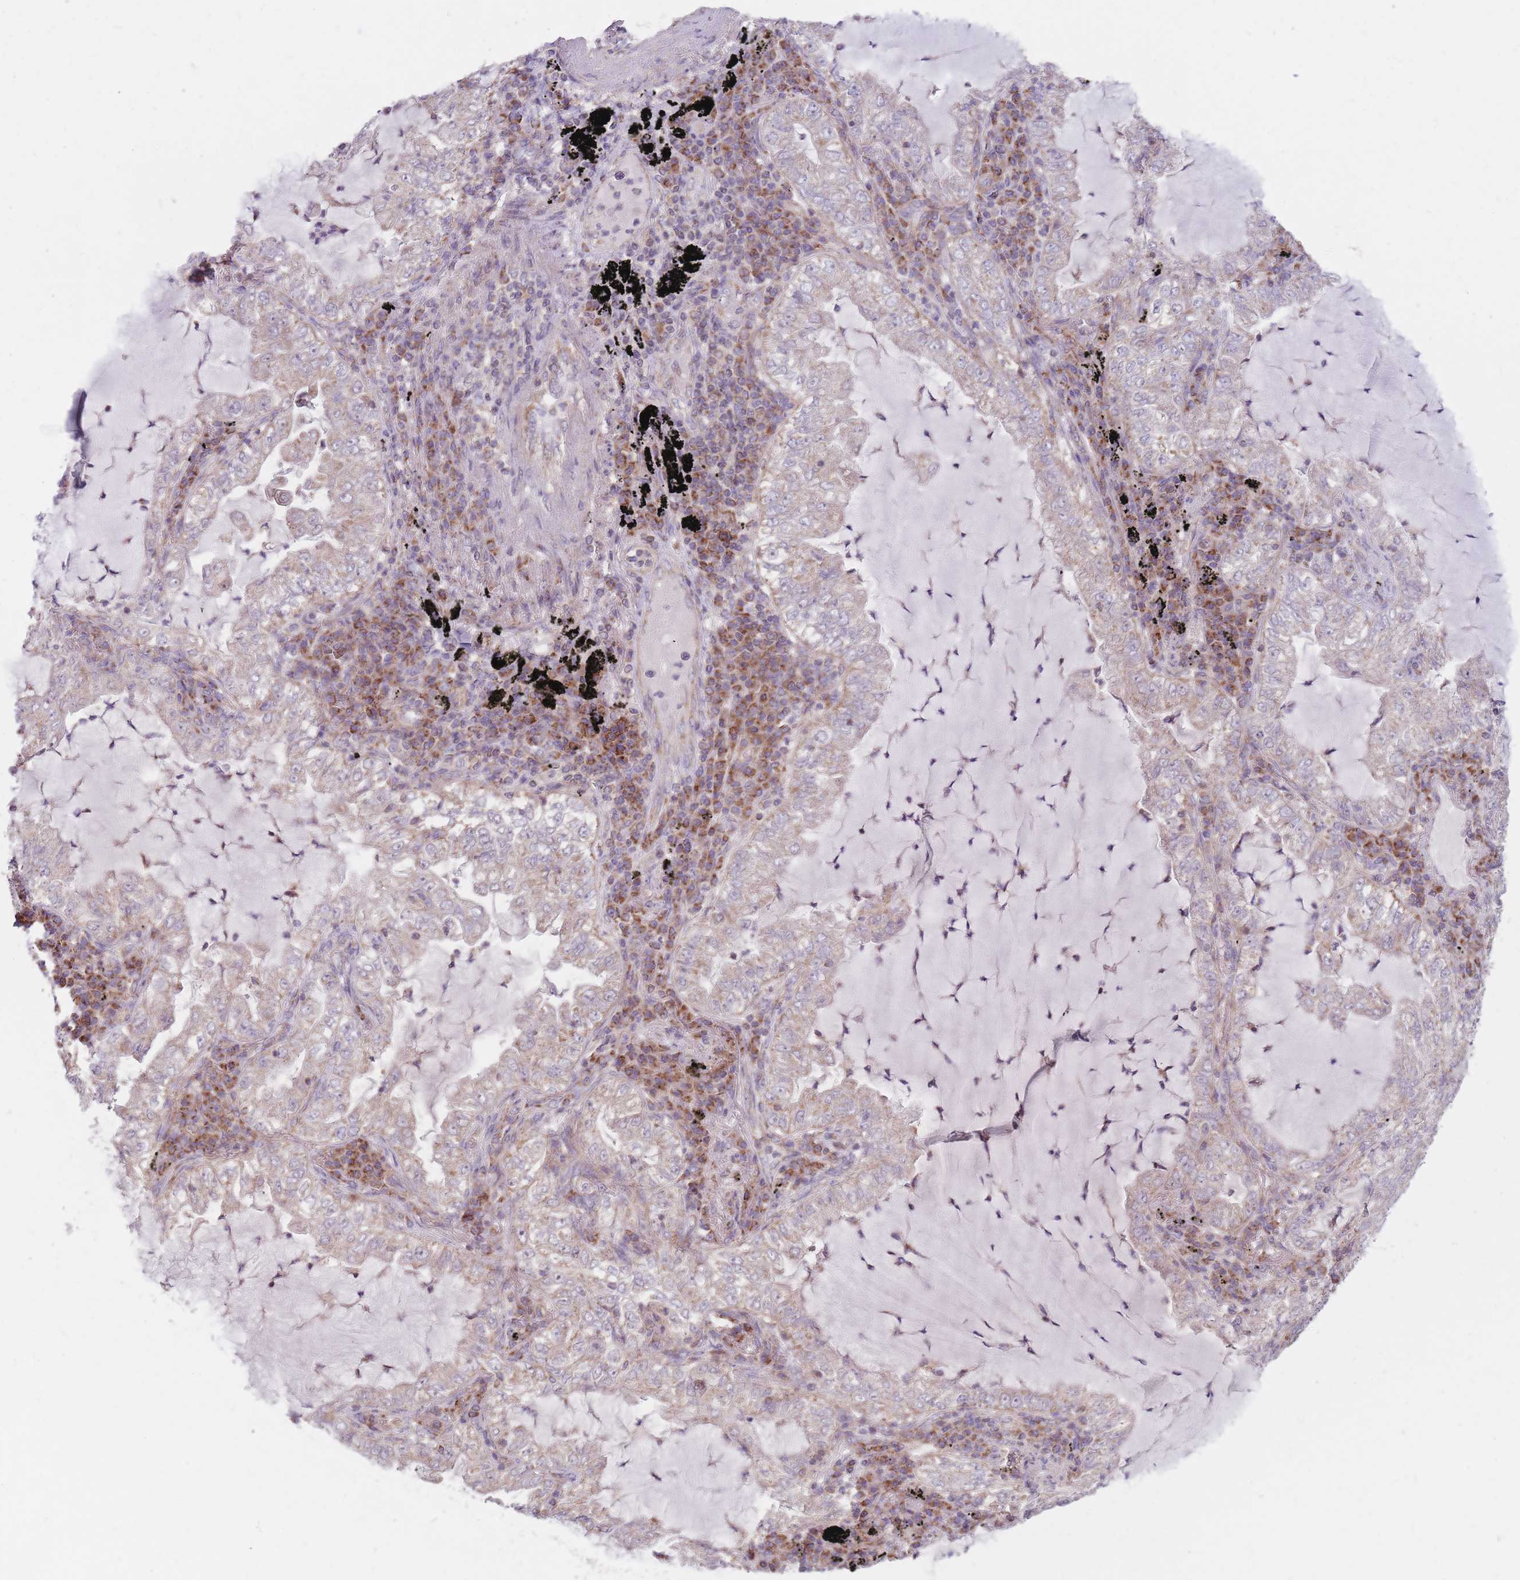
{"staining": {"intensity": "weak", "quantity": "25%-75%", "location": "cytoplasmic/membranous"}, "tissue": "lung cancer", "cell_type": "Tumor cells", "image_type": "cancer", "snomed": [{"axis": "morphology", "description": "Adenocarcinoma, NOS"}, {"axis": "topography", "description": "Lung"}], "caption": "About 25%-75% of tumor cells in human lung adenocarcinoma reveal weak cytoplasmic/membranous protein staining as visualized by brown immunohistochemical staining.", "gene": "NDUFA9", "patient": {"sex": "female", "age": 73}}